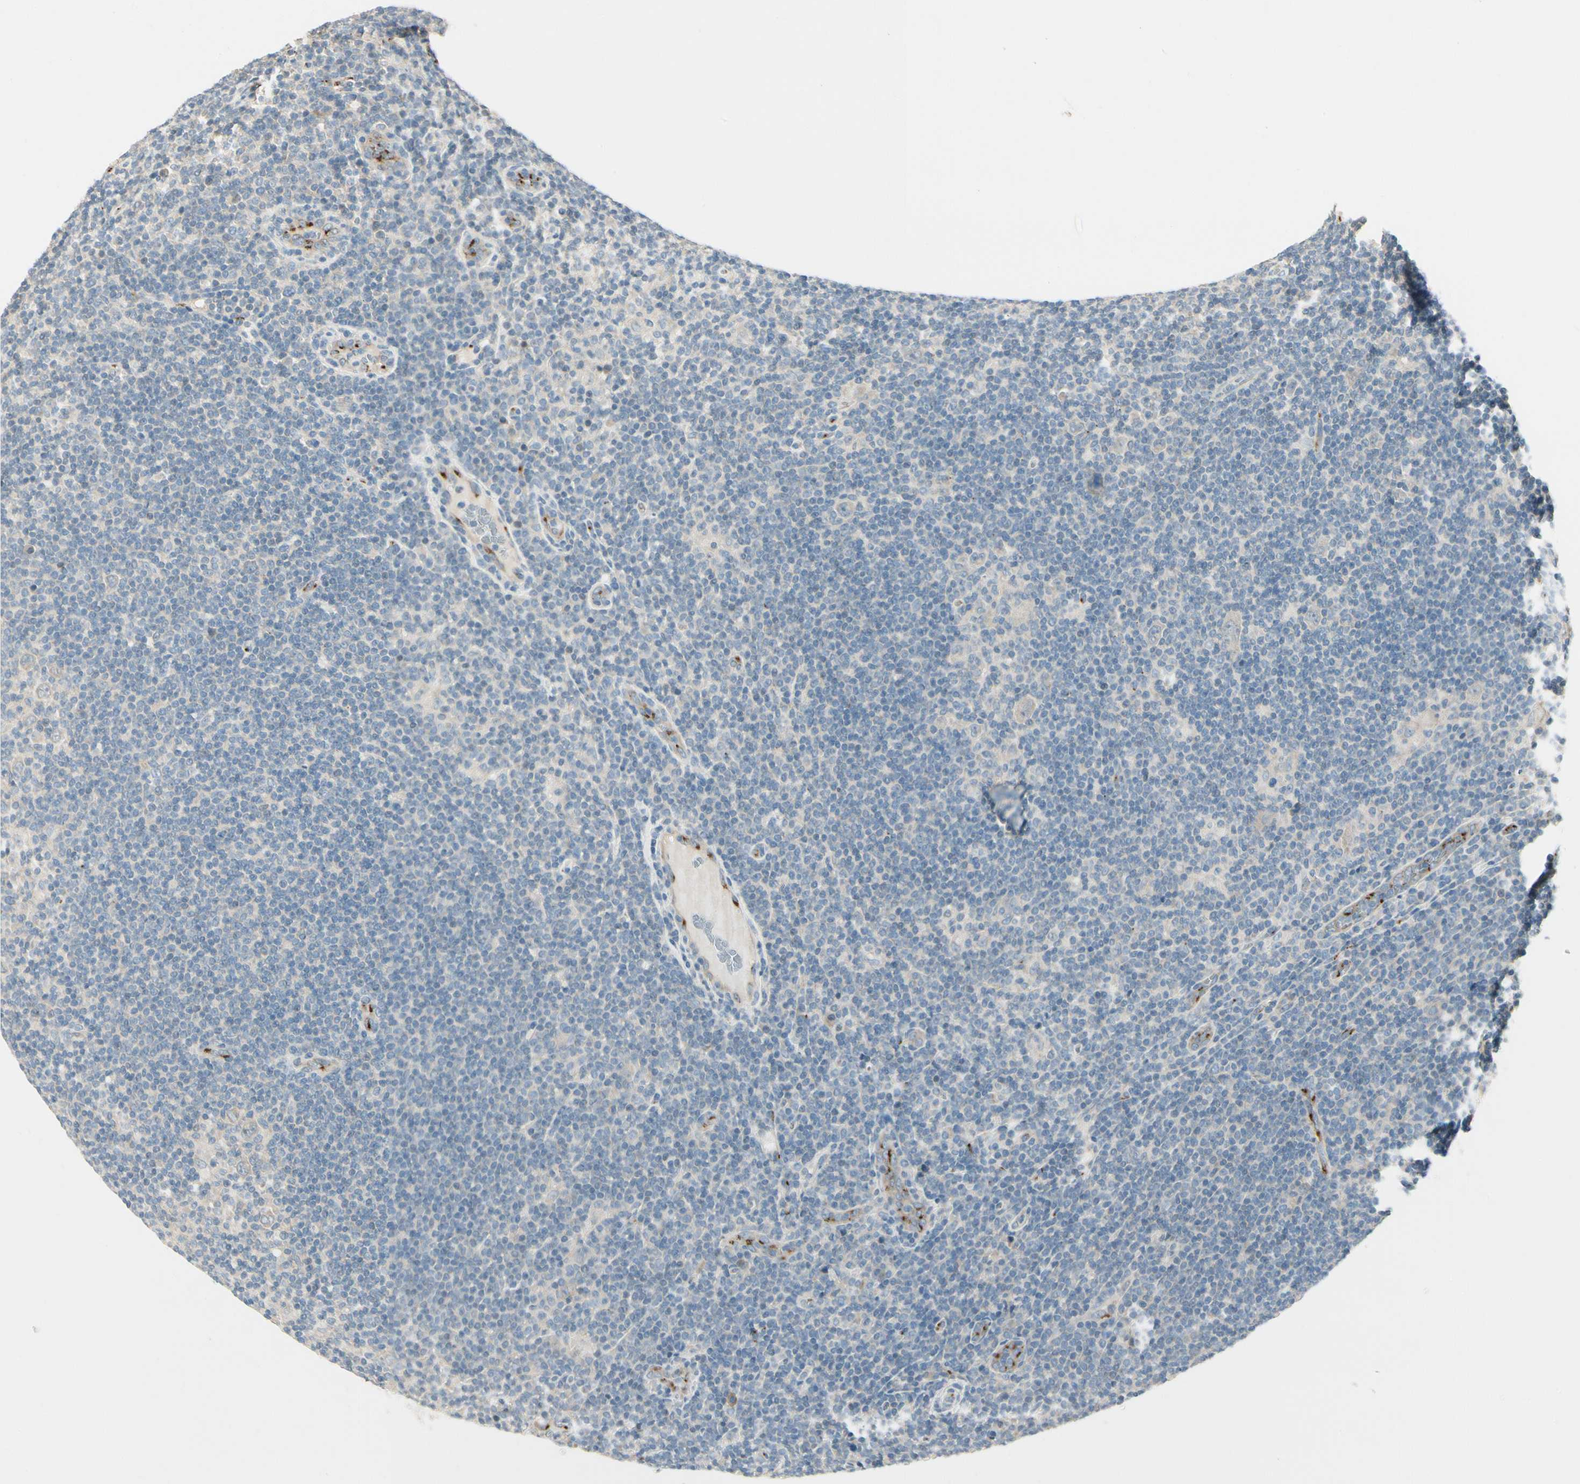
{"staining": {"intensity": "weak", "quantity": ">75%", "location": "cytoplasmic/membranous"}, "tissue": "lymphoma", "cell_type": "Tumor cells", "image_type": "cancer", "snomed": [{"axis": "morphology", "description": "Hodgkin's disease, NOS"}, {"axis": "topography", "description": "Lymph node"}], "caption": "Human lymphoma stained with a brown dye displays weak cytoplasmic/membranous positive positivity in about >75% of tumor cells.", "gene": "MANSC1", "patient": {"sex": "female", "age": 57}}